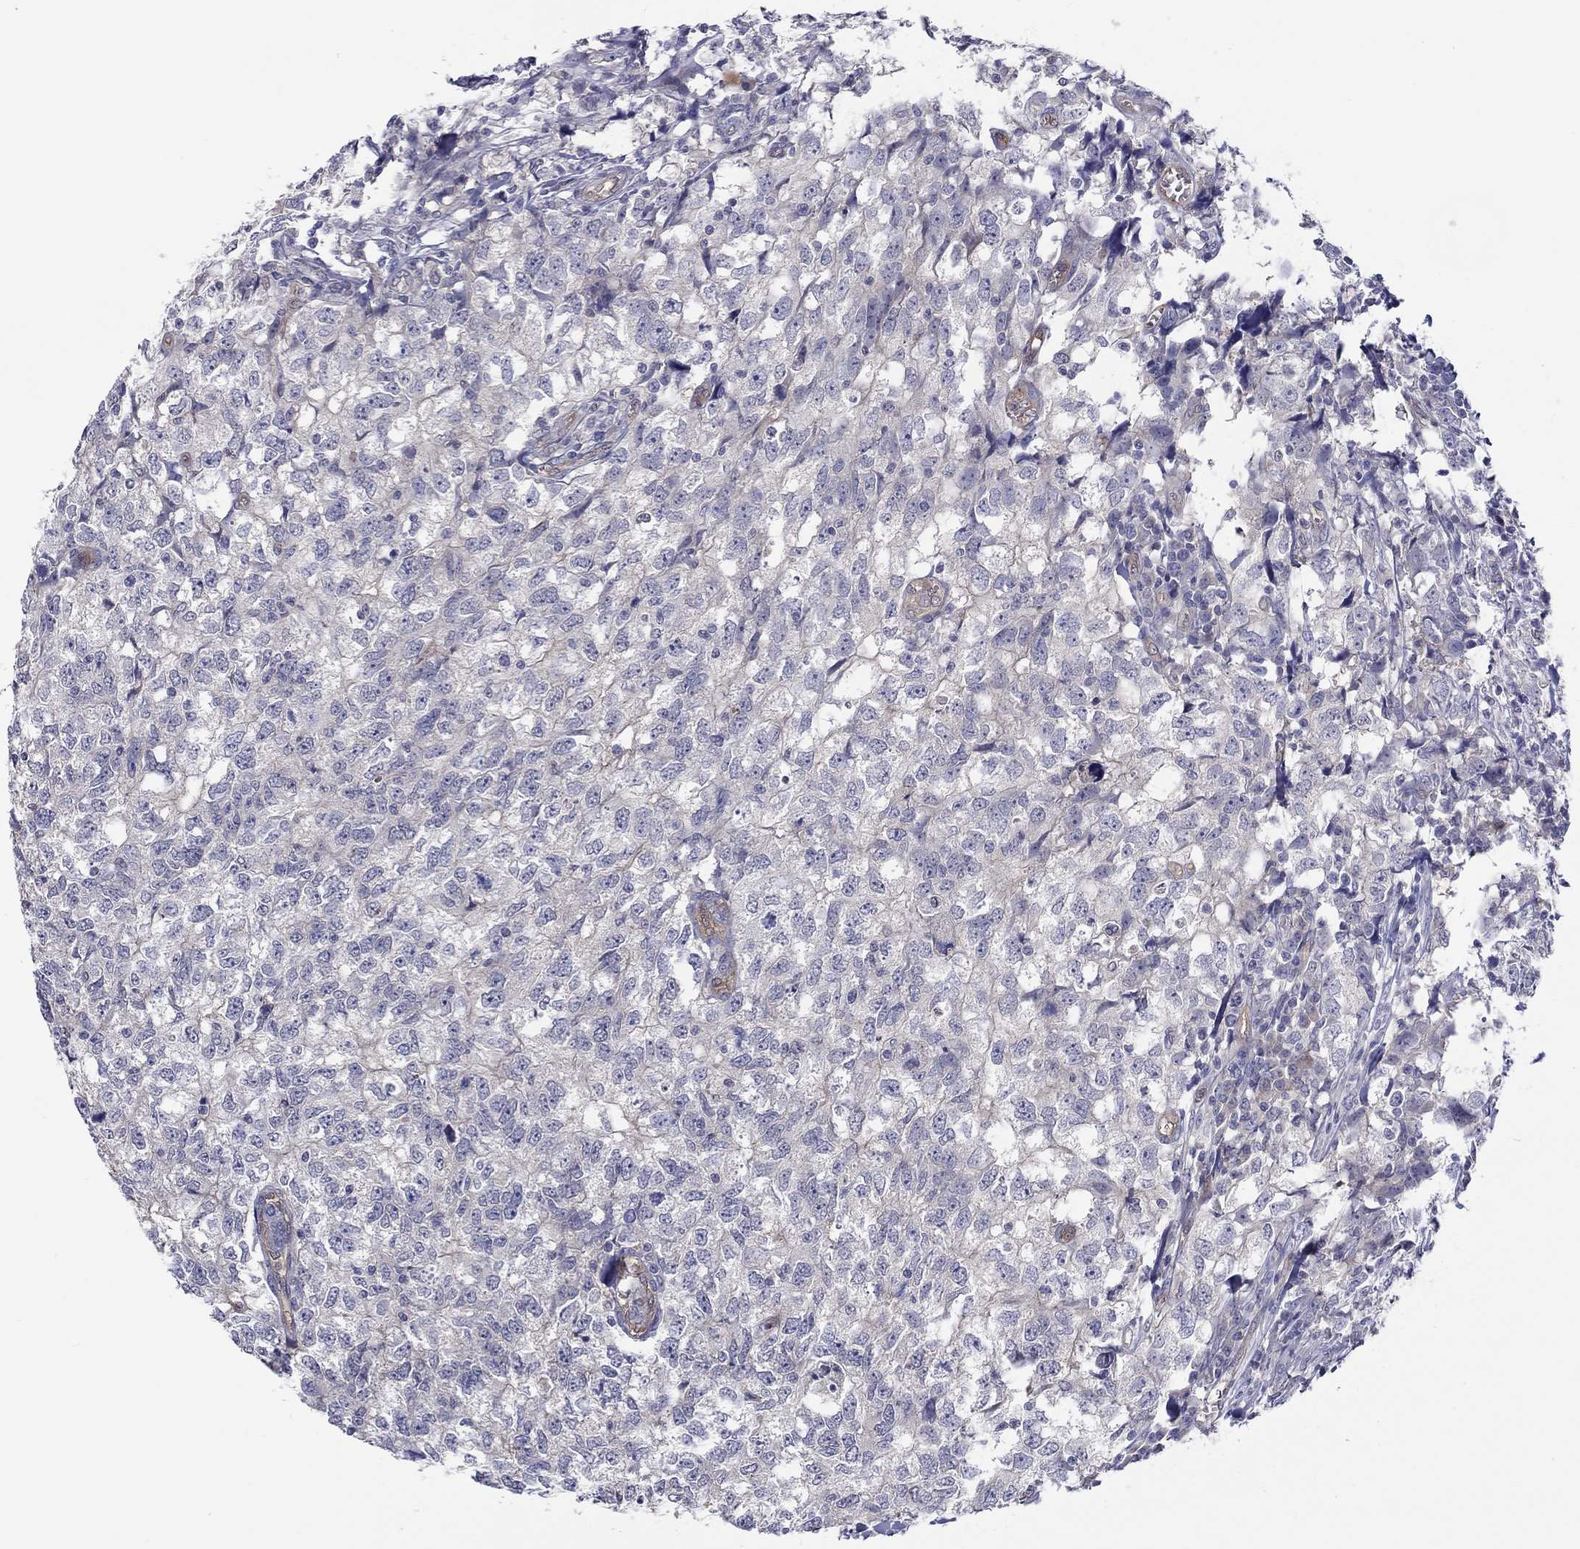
{"staining": {"intensity": "negative", "quantity": "none", "location": "none"}, "tissue": "breast cancer", "cell_type": "Tumor cells", "image_type": "cancer", "snomed": [{"axis": "morphology", "description": "Duct carcinoma"}, {"axis": "topography", "description": "Breast"}], "caption": "High magnification brightfield microscopy of breast cancer (intraductal carcinoma) stained with DAB (brown) and counterstained with hematoxylin (blue): tumor cells show no significant staining.", "gene": "ABCG4", "patient": {"sex": "female", "age": 30}}